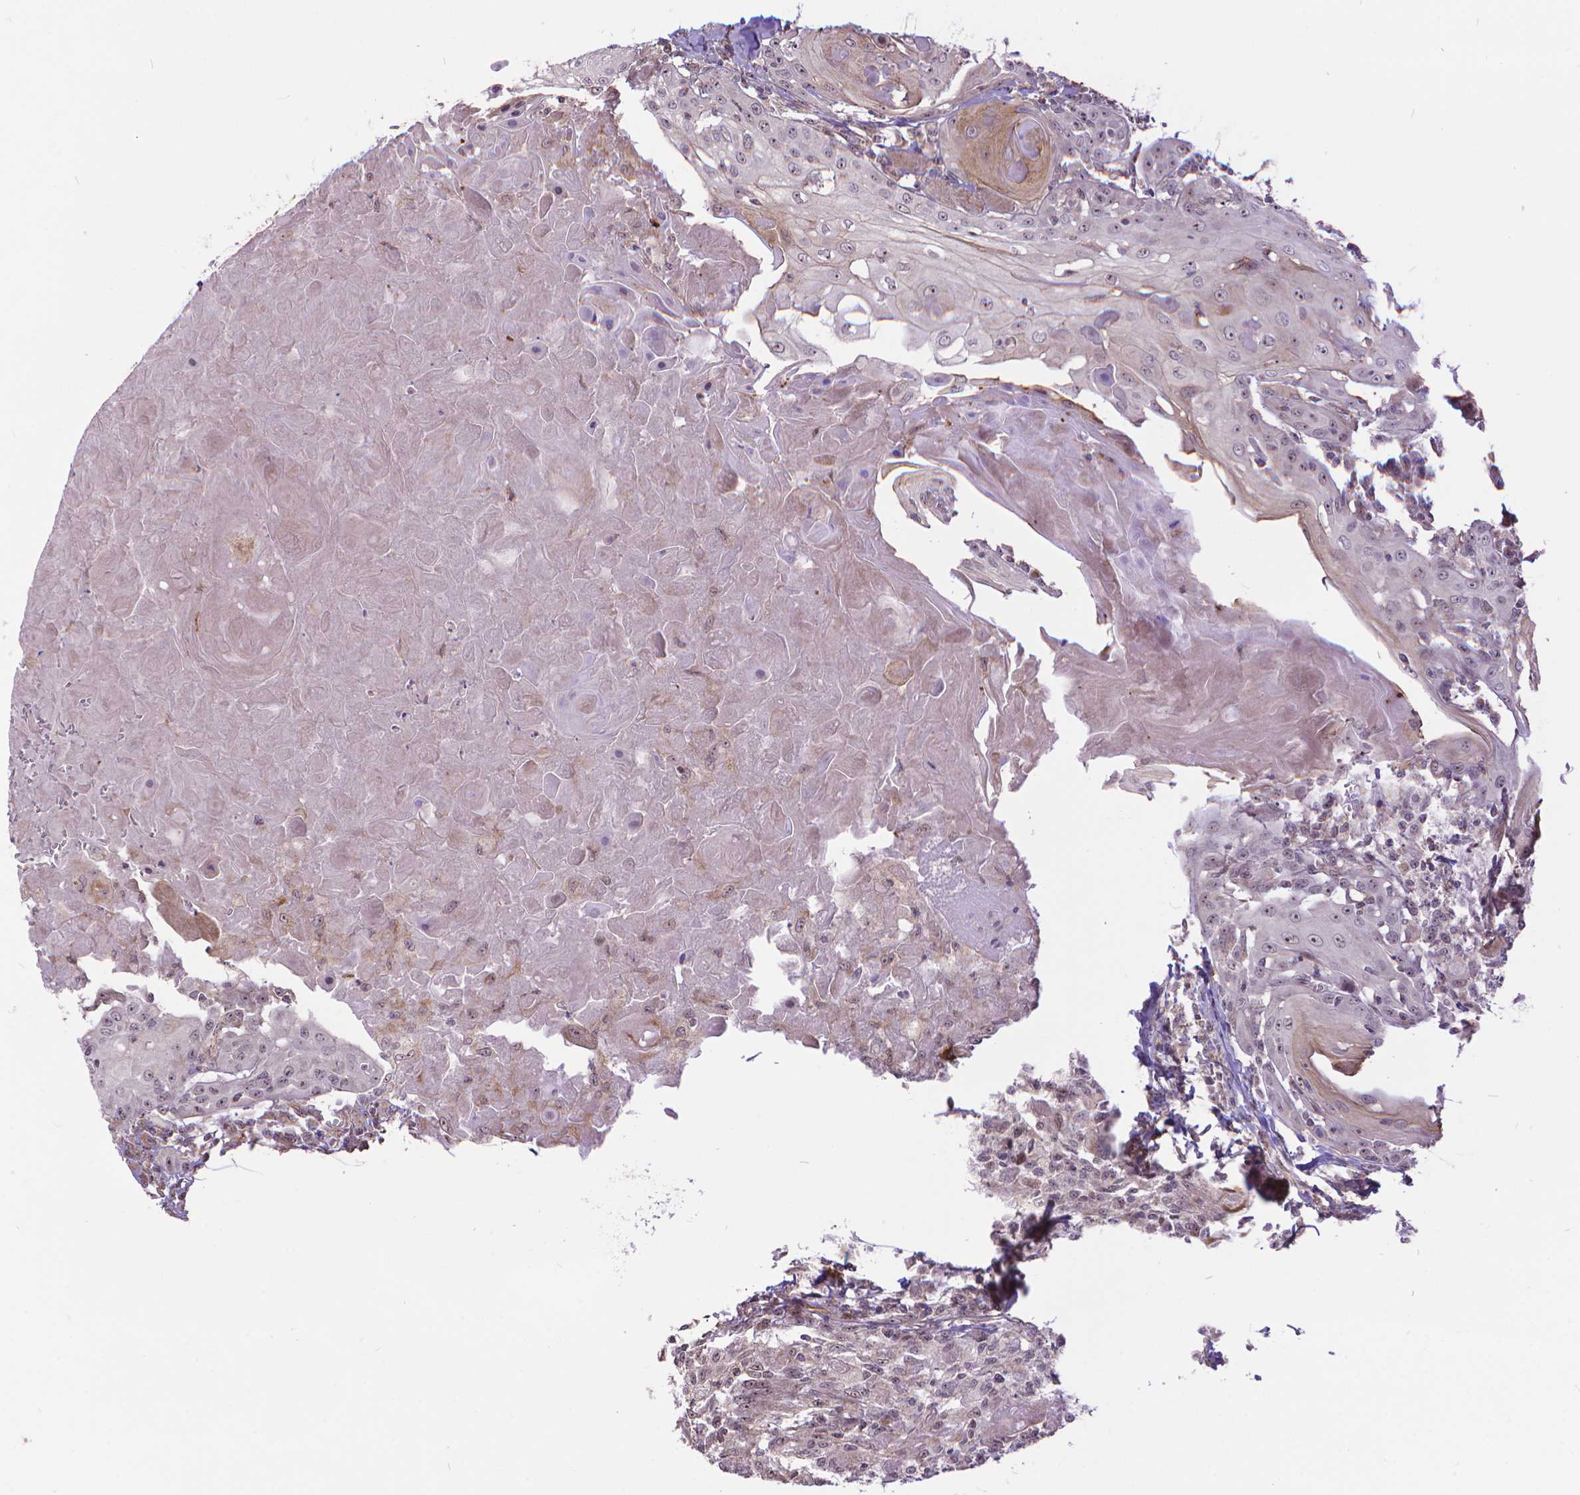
{"staining": {"intensity": "weak", "quantity": "25%-75%", "location": "nuclear"}, "tissue": "head and neck cancer", "cell_type": "Tumor cells", "image_type": "cancer", "snomed": [{"axis": "morphology", "description": "Squamous cell carcinoma, NOS"}, {"axis": "topography", "description": "Head-Neck"}], "caption": "Protein staining of squamous cell carcinoma (head and neck) tissue demonstrates weak nuclear expression in approximately 25%-75% of tumor cells. (IHC, brightfield microscopy, high magnification).", "gene": "TMEM135", "patient": {"sex": "female", "age": 80}}